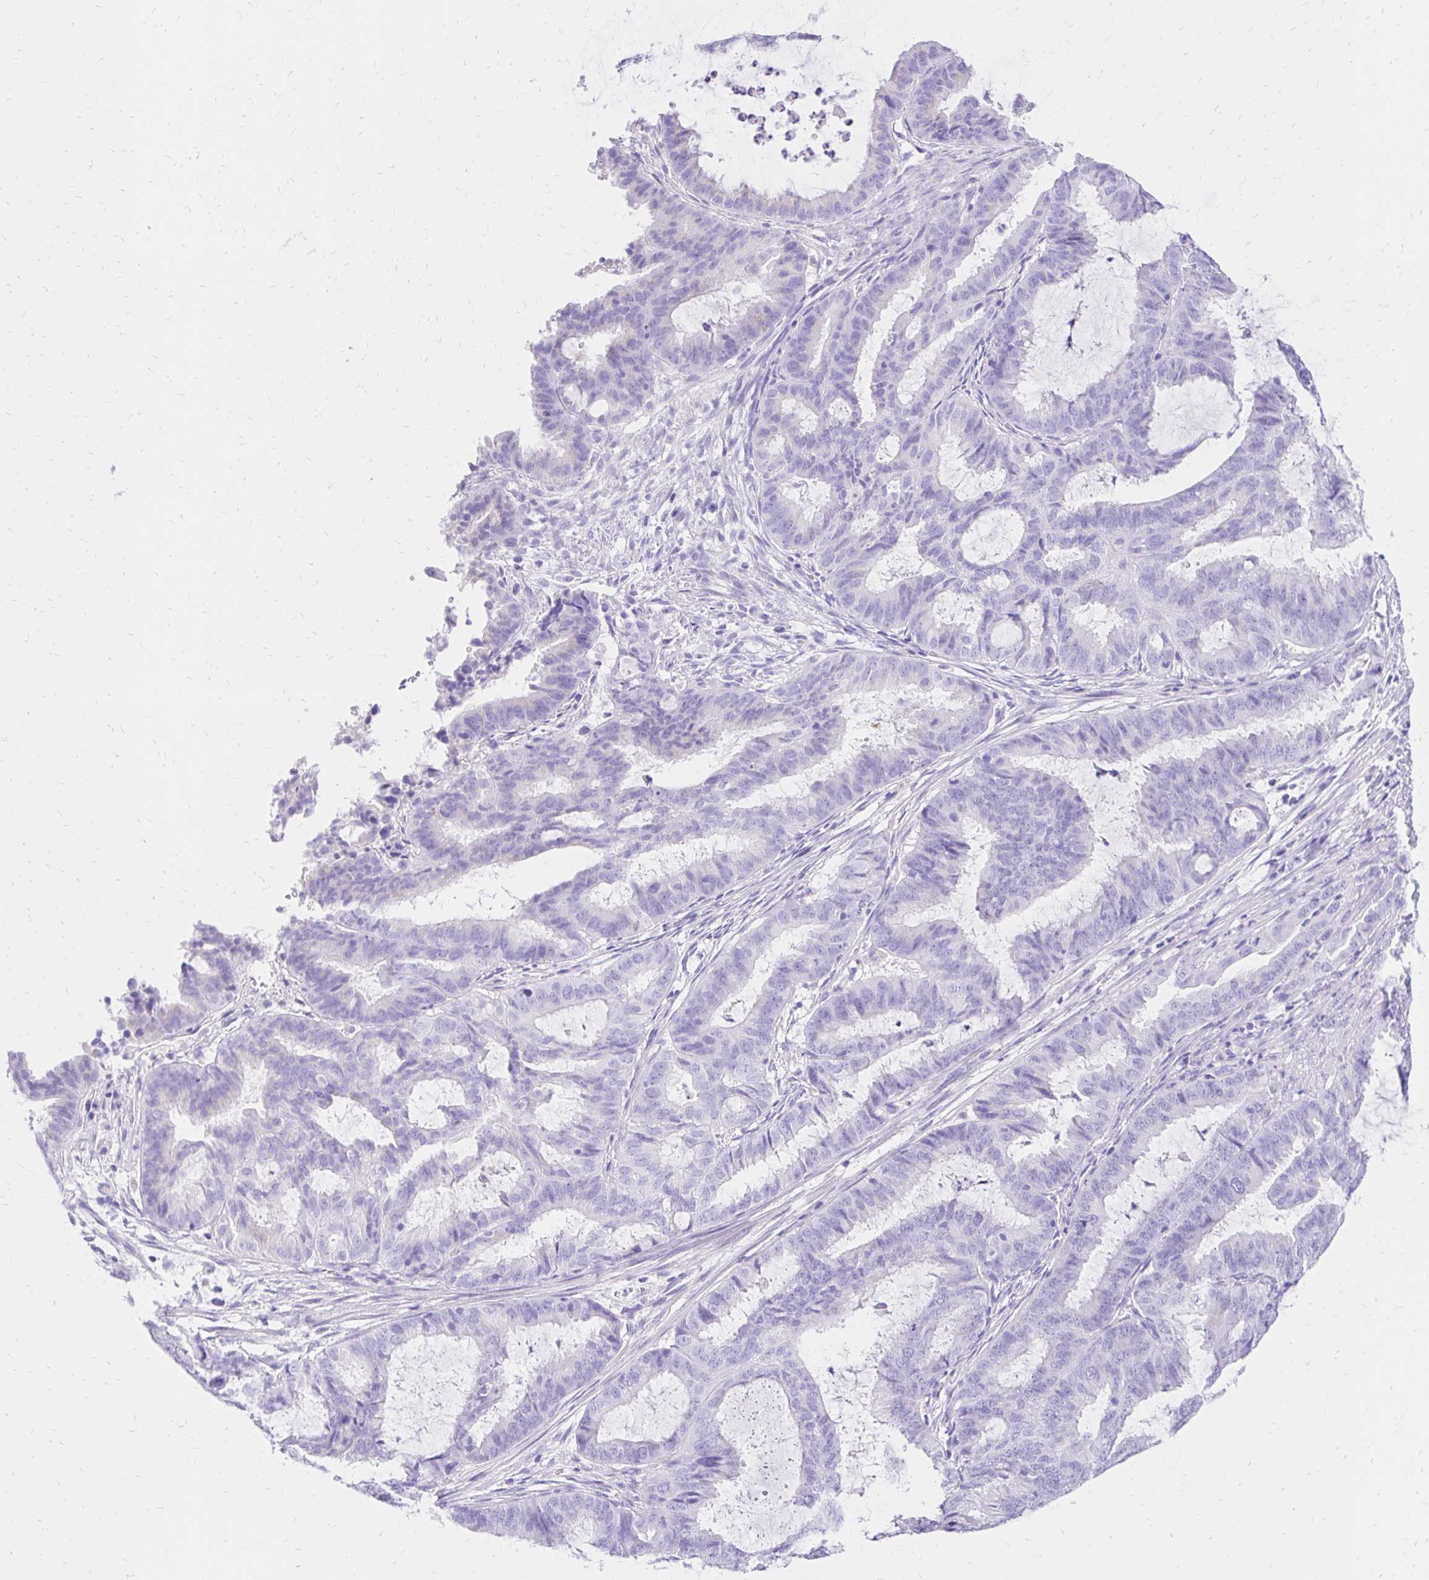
{"staining": {"intensity": "negative", "quantity": "none", "location": "none"}, "tissue": "endometrial cancer", "cell_type": "Tumor cells", "image_type": "cancer", "snomed": [{"axis": "morphology", "description": "Adenocarcinoma, NOS"}, {"axis": "topography", "description": "Endometrium"}], "caption": "Histopathology image shows no significant protein positivity in tumor cells of endometrial cancer (adenocarcinoma). The staining is performed using DAB (3,3'-diaminobenzidine) brown chromogen with nuclei counter-stained in using hematoxylin.", "gene": "S100G", "patient": {"sex": "female", "age": 51}}